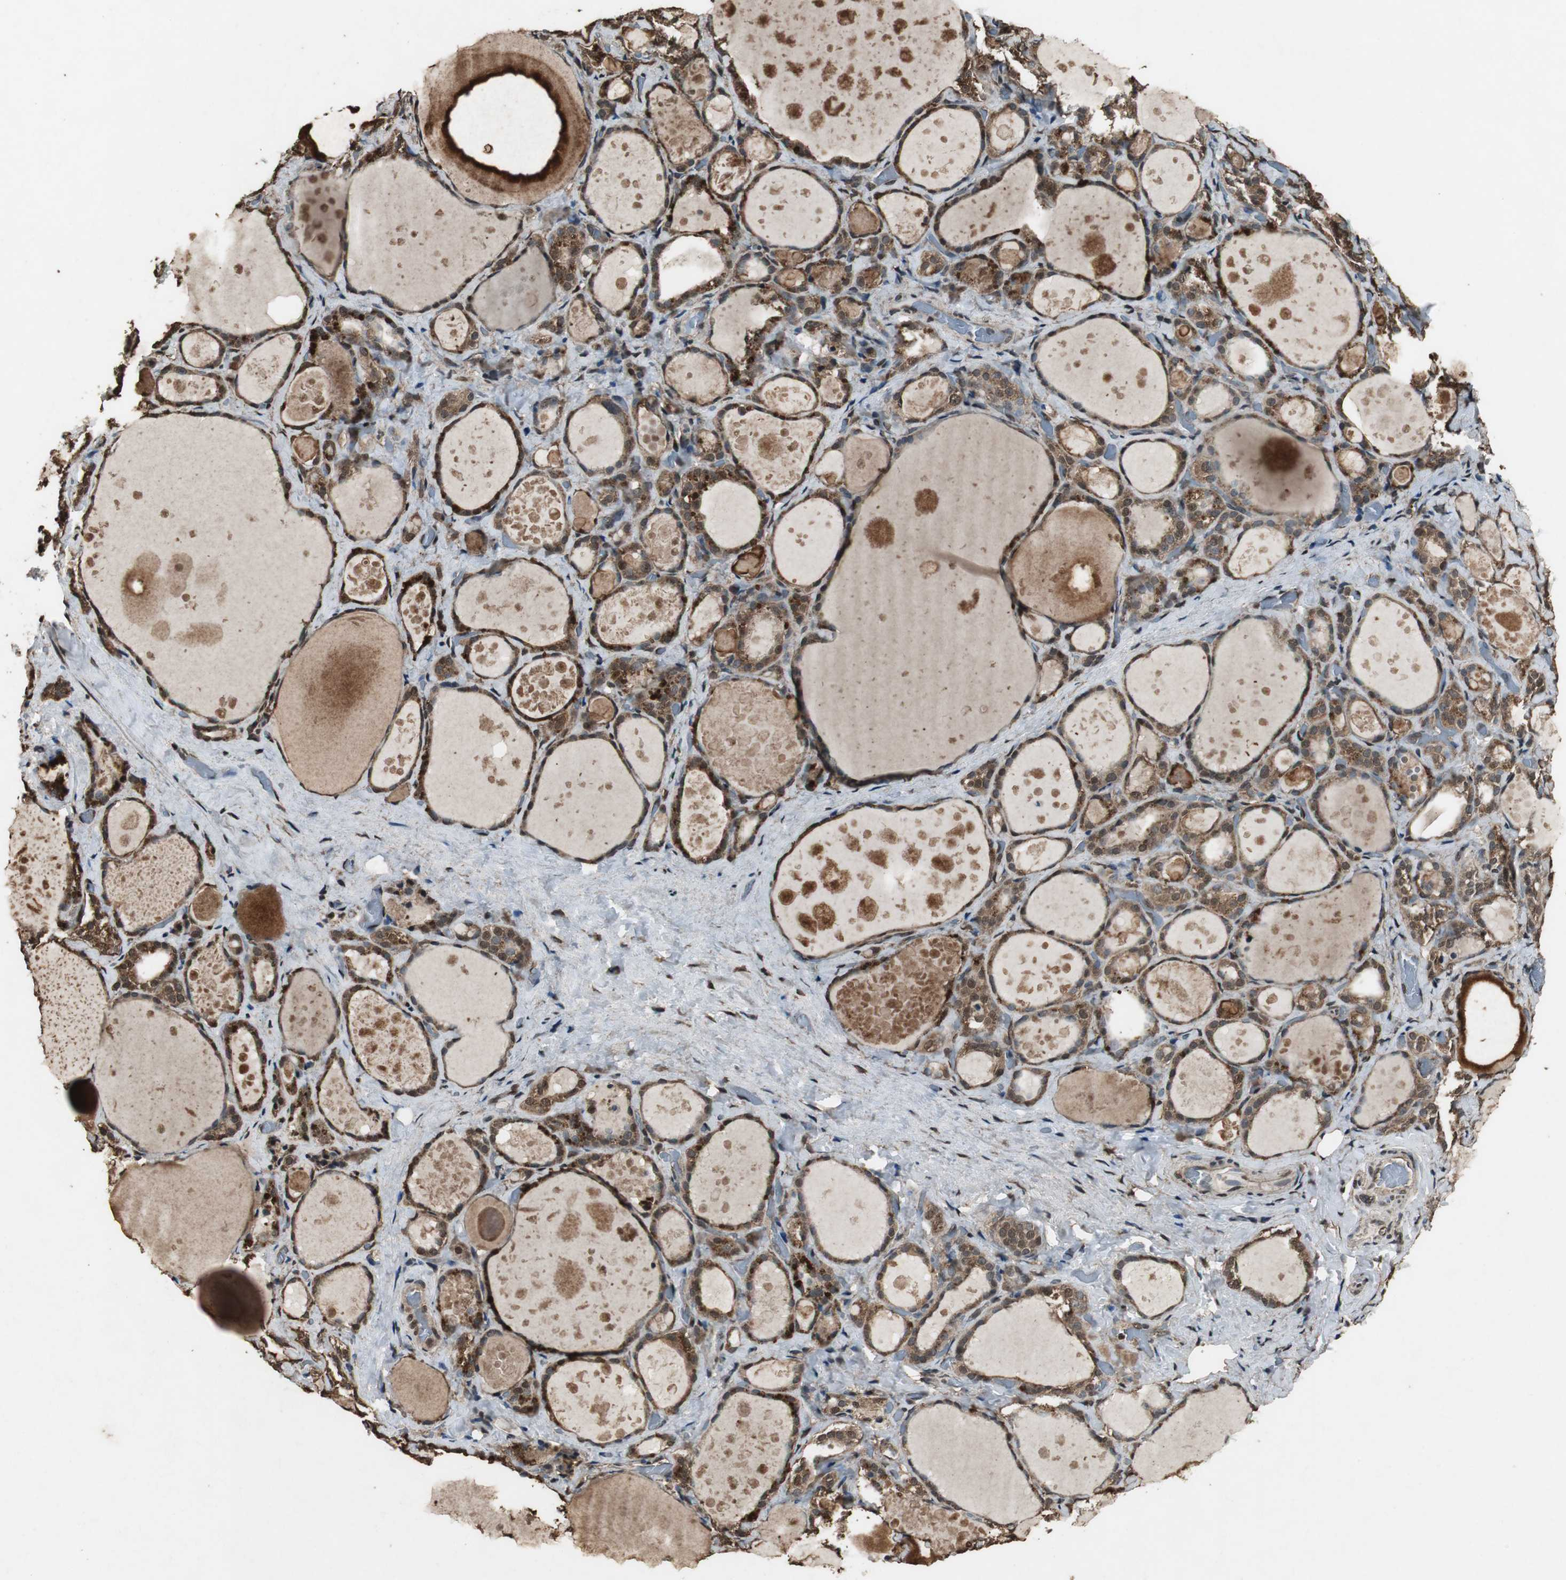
{"staining": {"intensity": "strong", "quantity": ">75%", "location": "cytoplasmic/membranous,nuclear"}, "tissue": "thyroid gland", "cell_type": "Glandular cells", "image_type": "normal", "snomed": [{"axis": "morphology", "description": "Normal tissue, NOS"}, {"axis": "topography", "description": "Thyroid gland"}], "caption": "High-power microscopy captured an immunohistochemistry photomicrograph of normal thyroid gland, revealing strong cytoplasmic/membranous,nuclear expression in approximately >75% of glandular cells.", "gene": "PPP1R13B", "patient": {"sex": "female", "age": 75}}